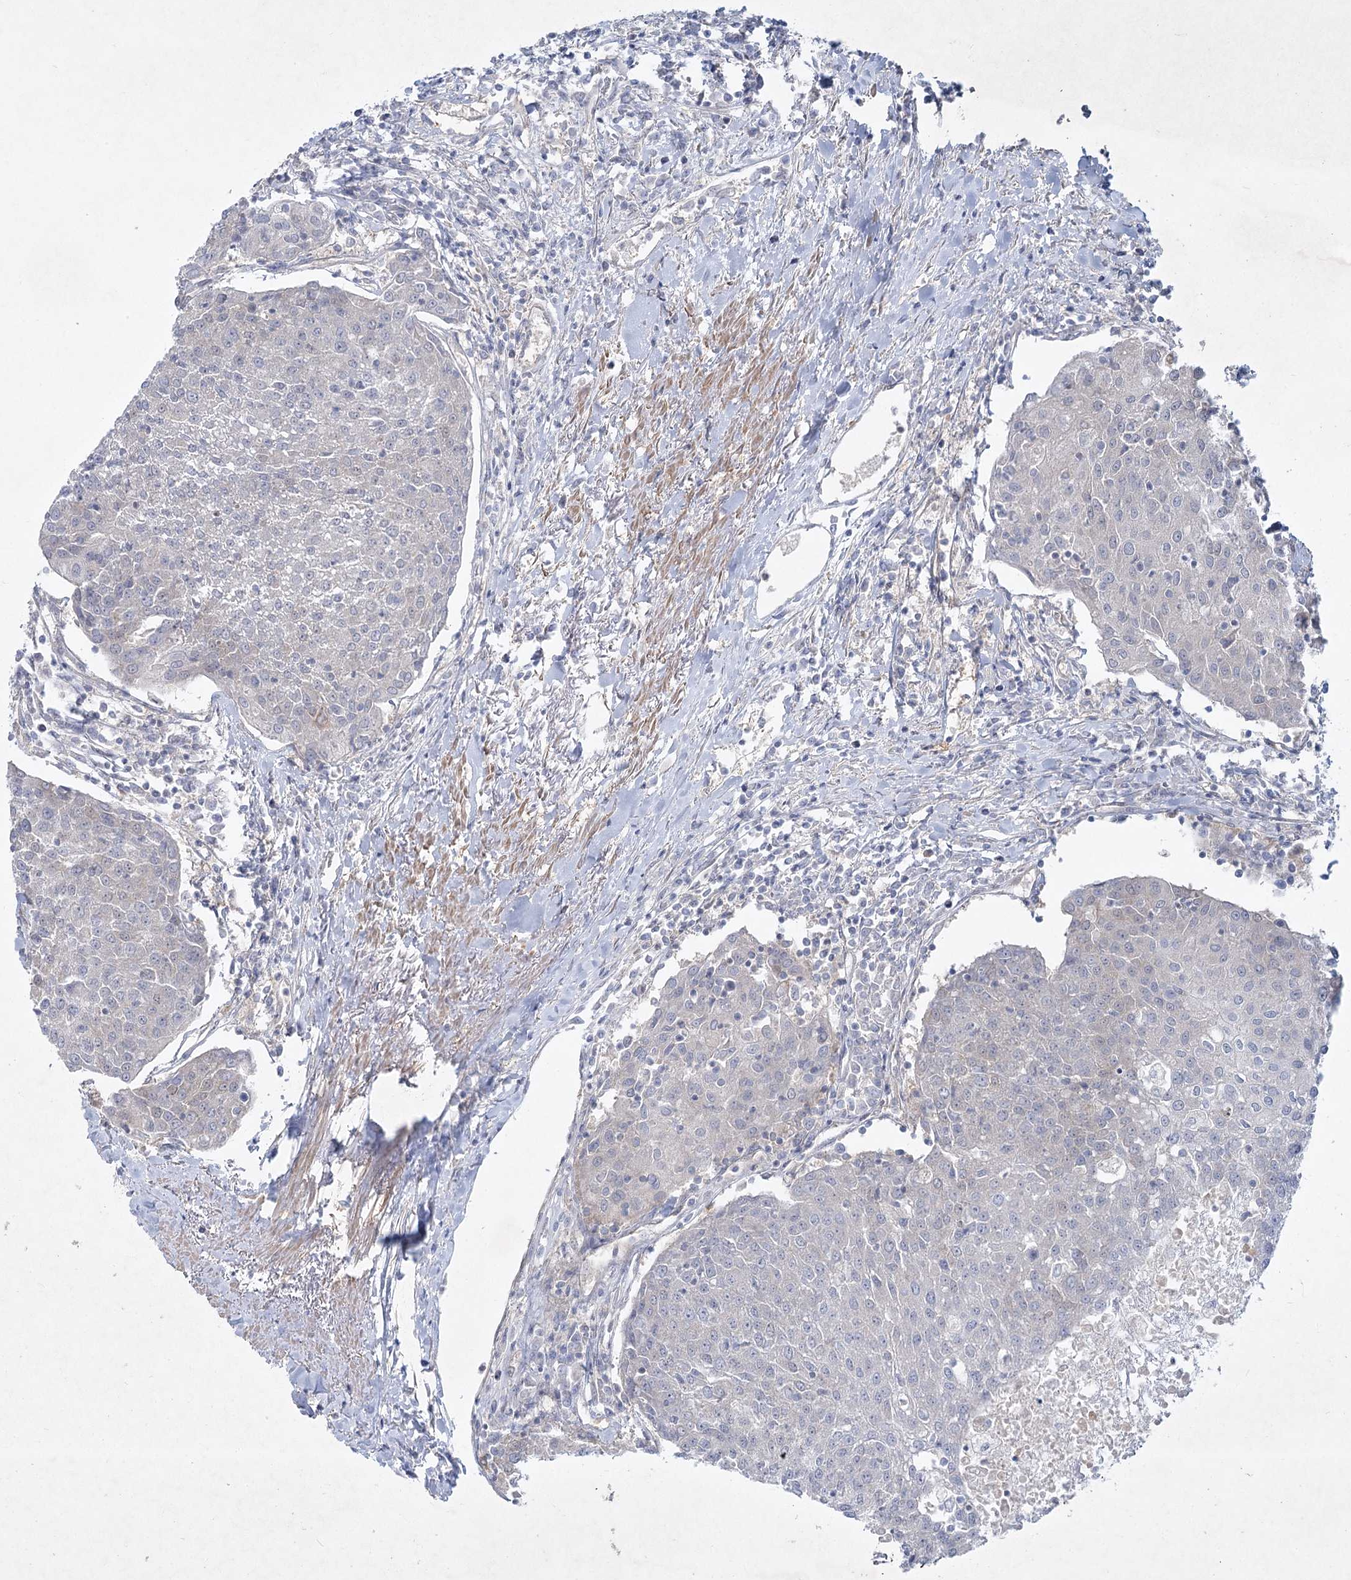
{"staining": {"intensity": "negative", "quantity": "none", "location": "none"}, "tissue": "urothelial cancer", "cell_type": "Tumor cells", "image_type": "cancer", "snomed": [{"axis": "morphology", "description": "Urothelial carcinoma, High grade"}, {"axis": "topography", "description": "Urinary bladder"}], "caption": "High magnification brightfield microscopy of urothelial cancer stained with DAB (3,3'-diaminobenzidine) (brown) and counterstained with hematoxylin (blue): tumor cells show no significant staining.", "gene": "AAMDC", "patient": {"sex": "female", "age": 85}}